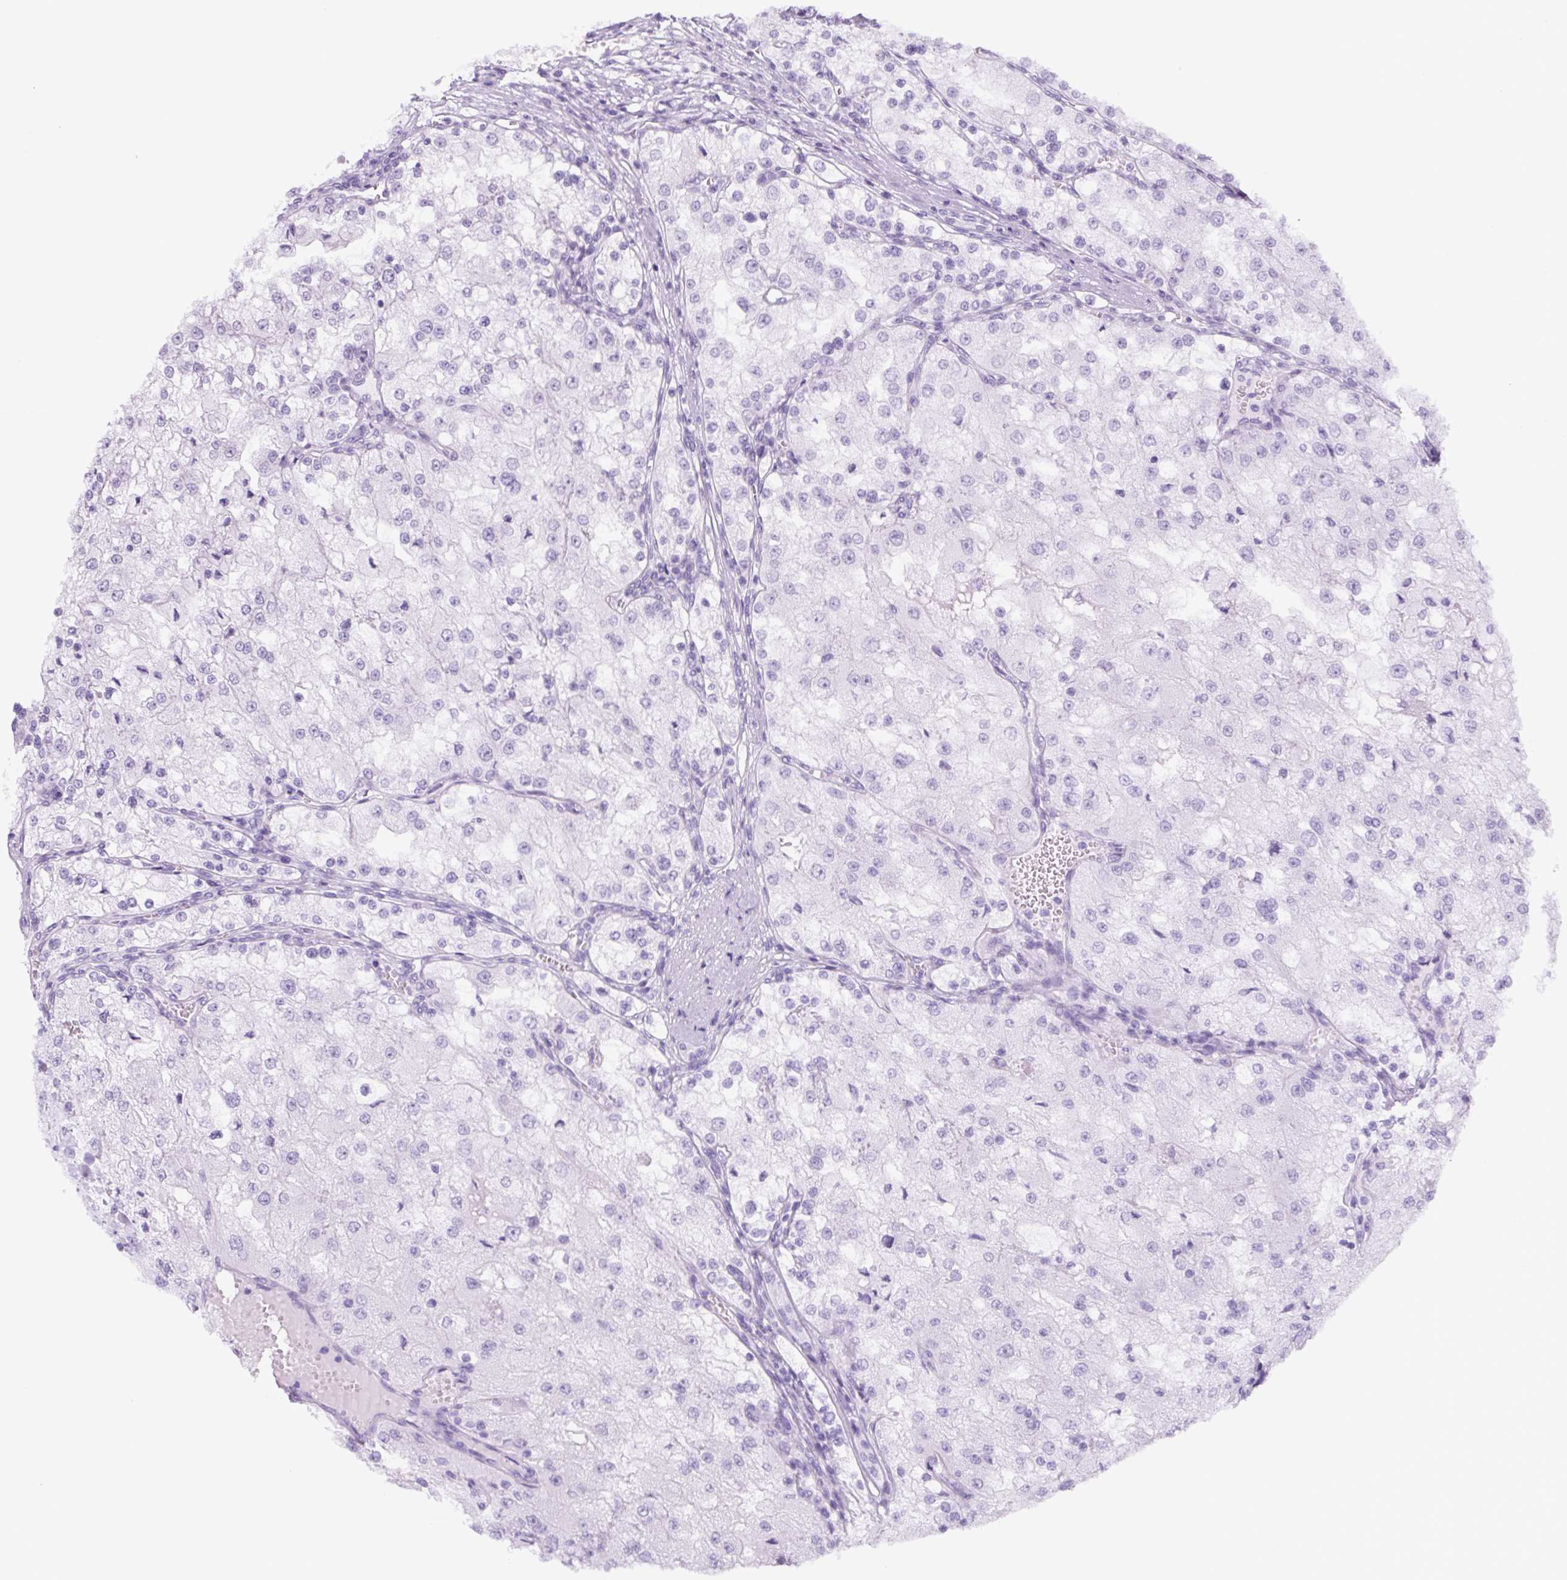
{"staining": {"intensity": "negative", "quantity": "none", "location": "none"}, "tissue": "renal cancer", "cell_type": "Tumor cells", "image_type": "cancer", "snomed": [{"axis": "morphology", "description": "Adenocarcinoma, NOS"}, {"axis": "topography", "description": "Kidney"}], "caption": "IHC photomicrograph of renal adenocarcinoma stained for a protein (brown), which exhibits no expression in tumor cells.", "gene": "PLA2G4A", "patient": {"sex": "female", "age": 74}}